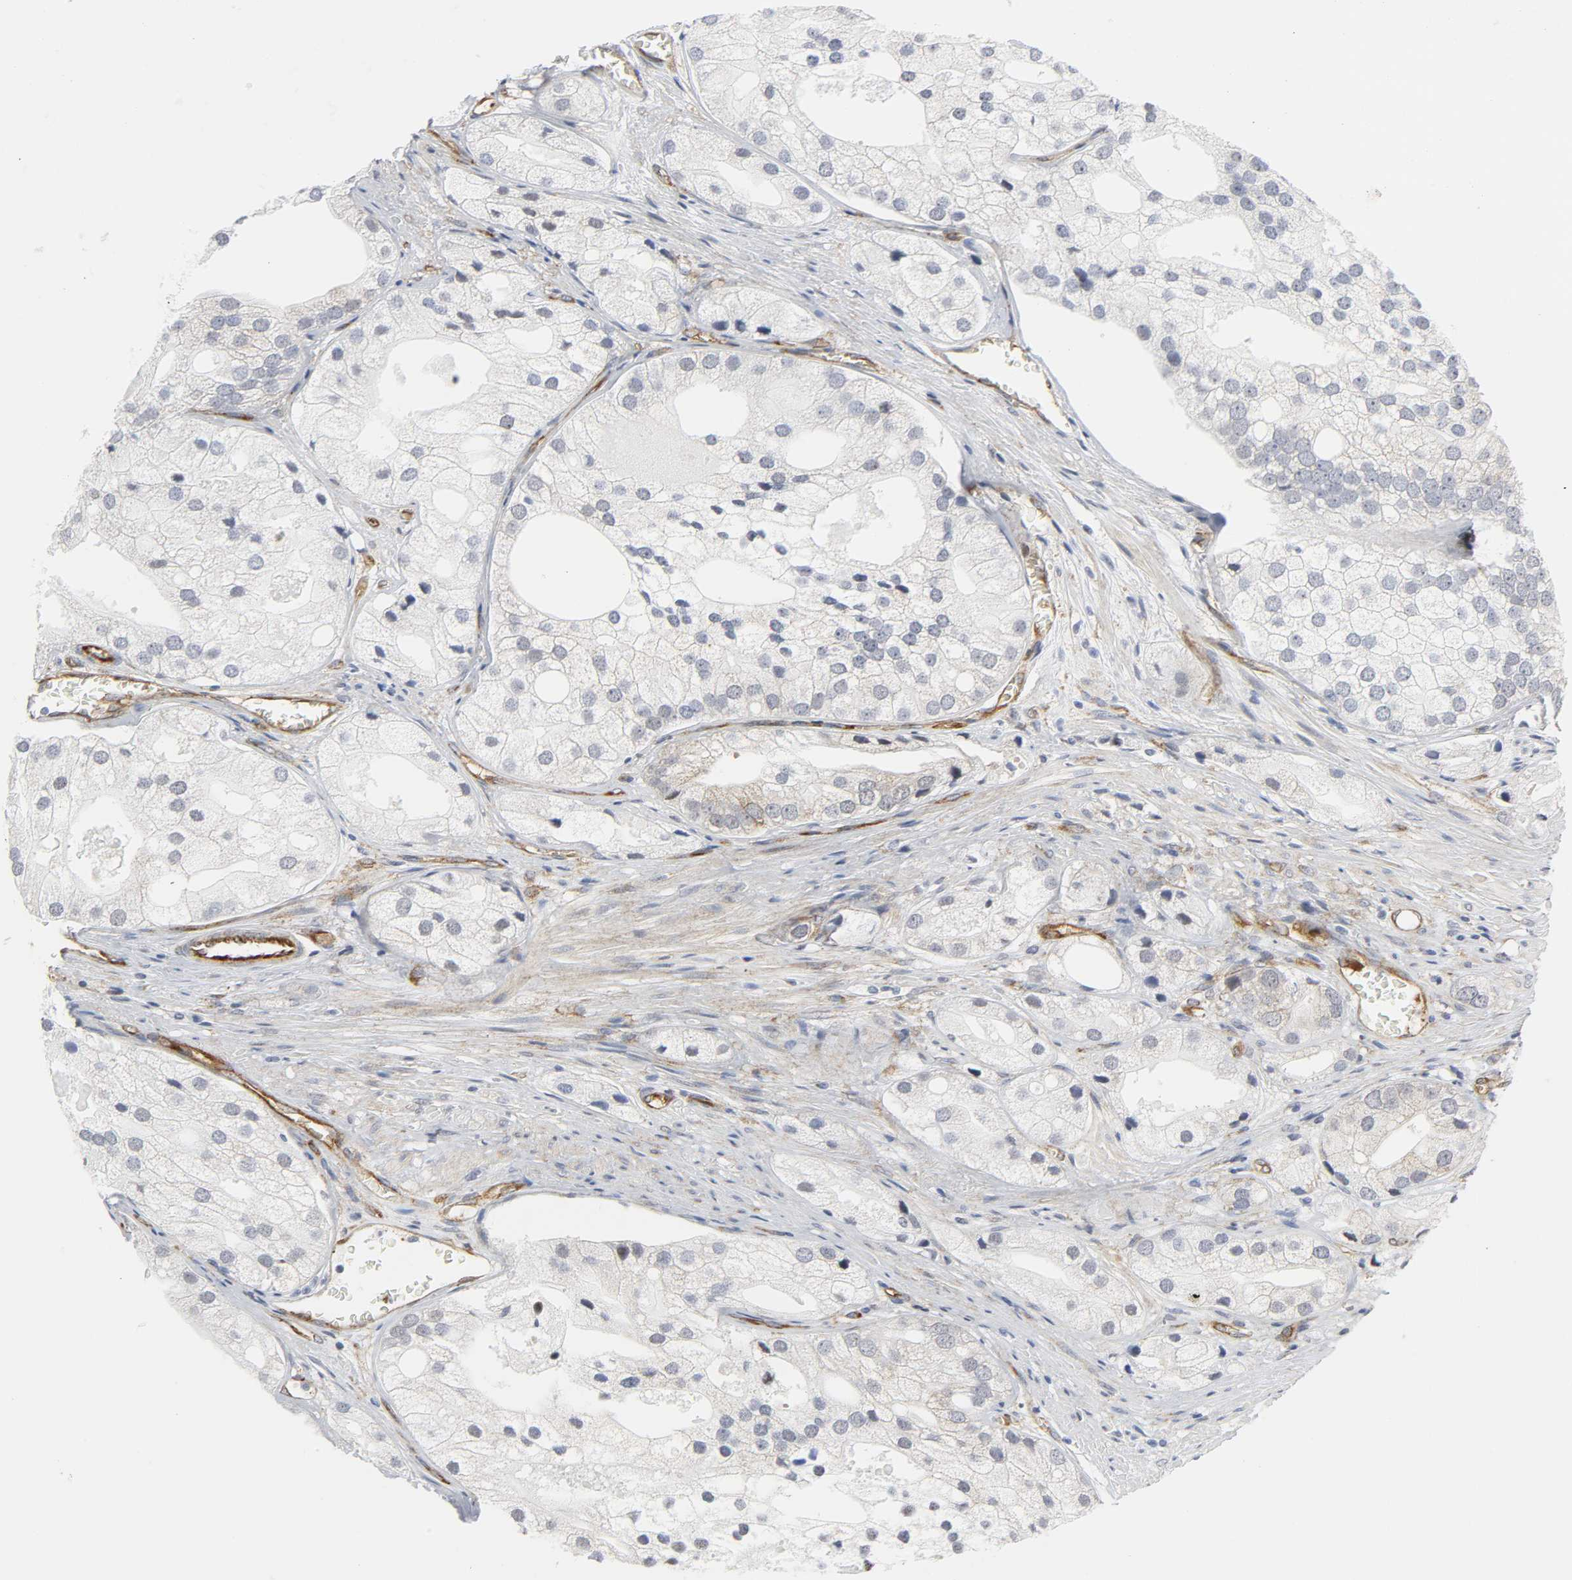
{"staining": {"intensity": "negative", "quantity": "none", "location": "none"}, "tissue": "prostate cancer", "cell_type": "Tumor cells", "image_type": "cancer", "snomed": [{"axis": "morphology", "description": "Adenocarcinoma, Low grade"}, {"axis": "topography", "description": "Prostate"}], "caption": "Immunohistochemical staining of human prostate adenocarcinoma (low-grade) demonstrates no significant positivity in tumor cells.", "gene": "DOCK1", "patient": {"sex": "male", "age": 69}}